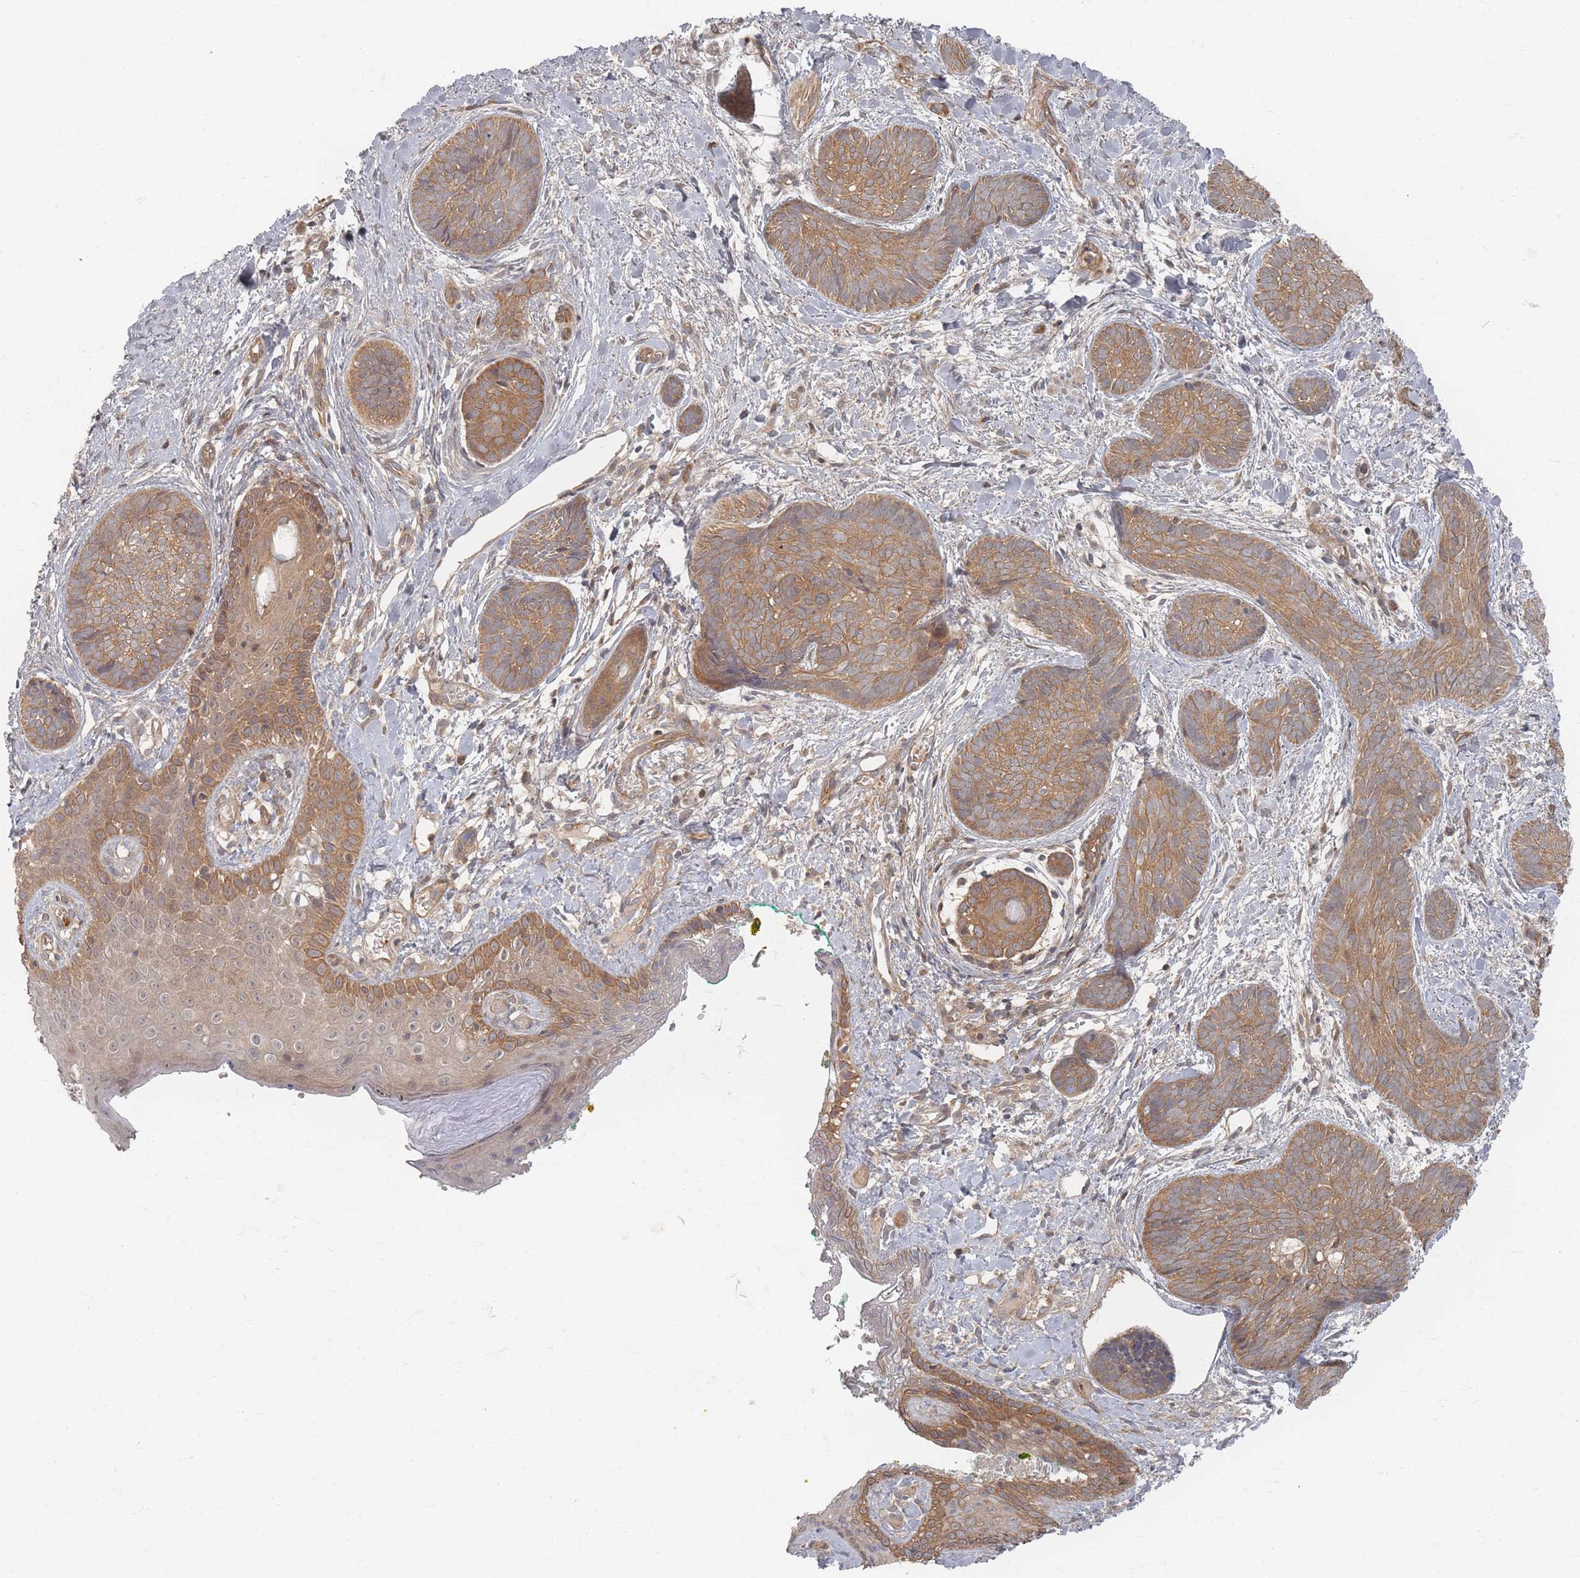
{"staining": {"intensity": "moderate", "quantity": ">75%", "location": "cytoplasmic/membranous"}, "tissue": "skin cancer", "cell_type": "Tumor cells", "image_type": "cancer", "snomed": [{"axis": "morphology", "description": "Basal cell carcinoma"}, {"axis": "topography", "description": "Skin"}], "caption": "Immunohistochemical staining of human basal cell carcinoma (skin) demonstrates moderate cytoplasmic/membranous protein expression in about >75% of tumor cells. (DAB (3,3'-diaminobenzidine) IHC with brightfield microscopy, high magnification).", "gene": "PSMD9", "patient": {"sex": "female", "age": 81}}